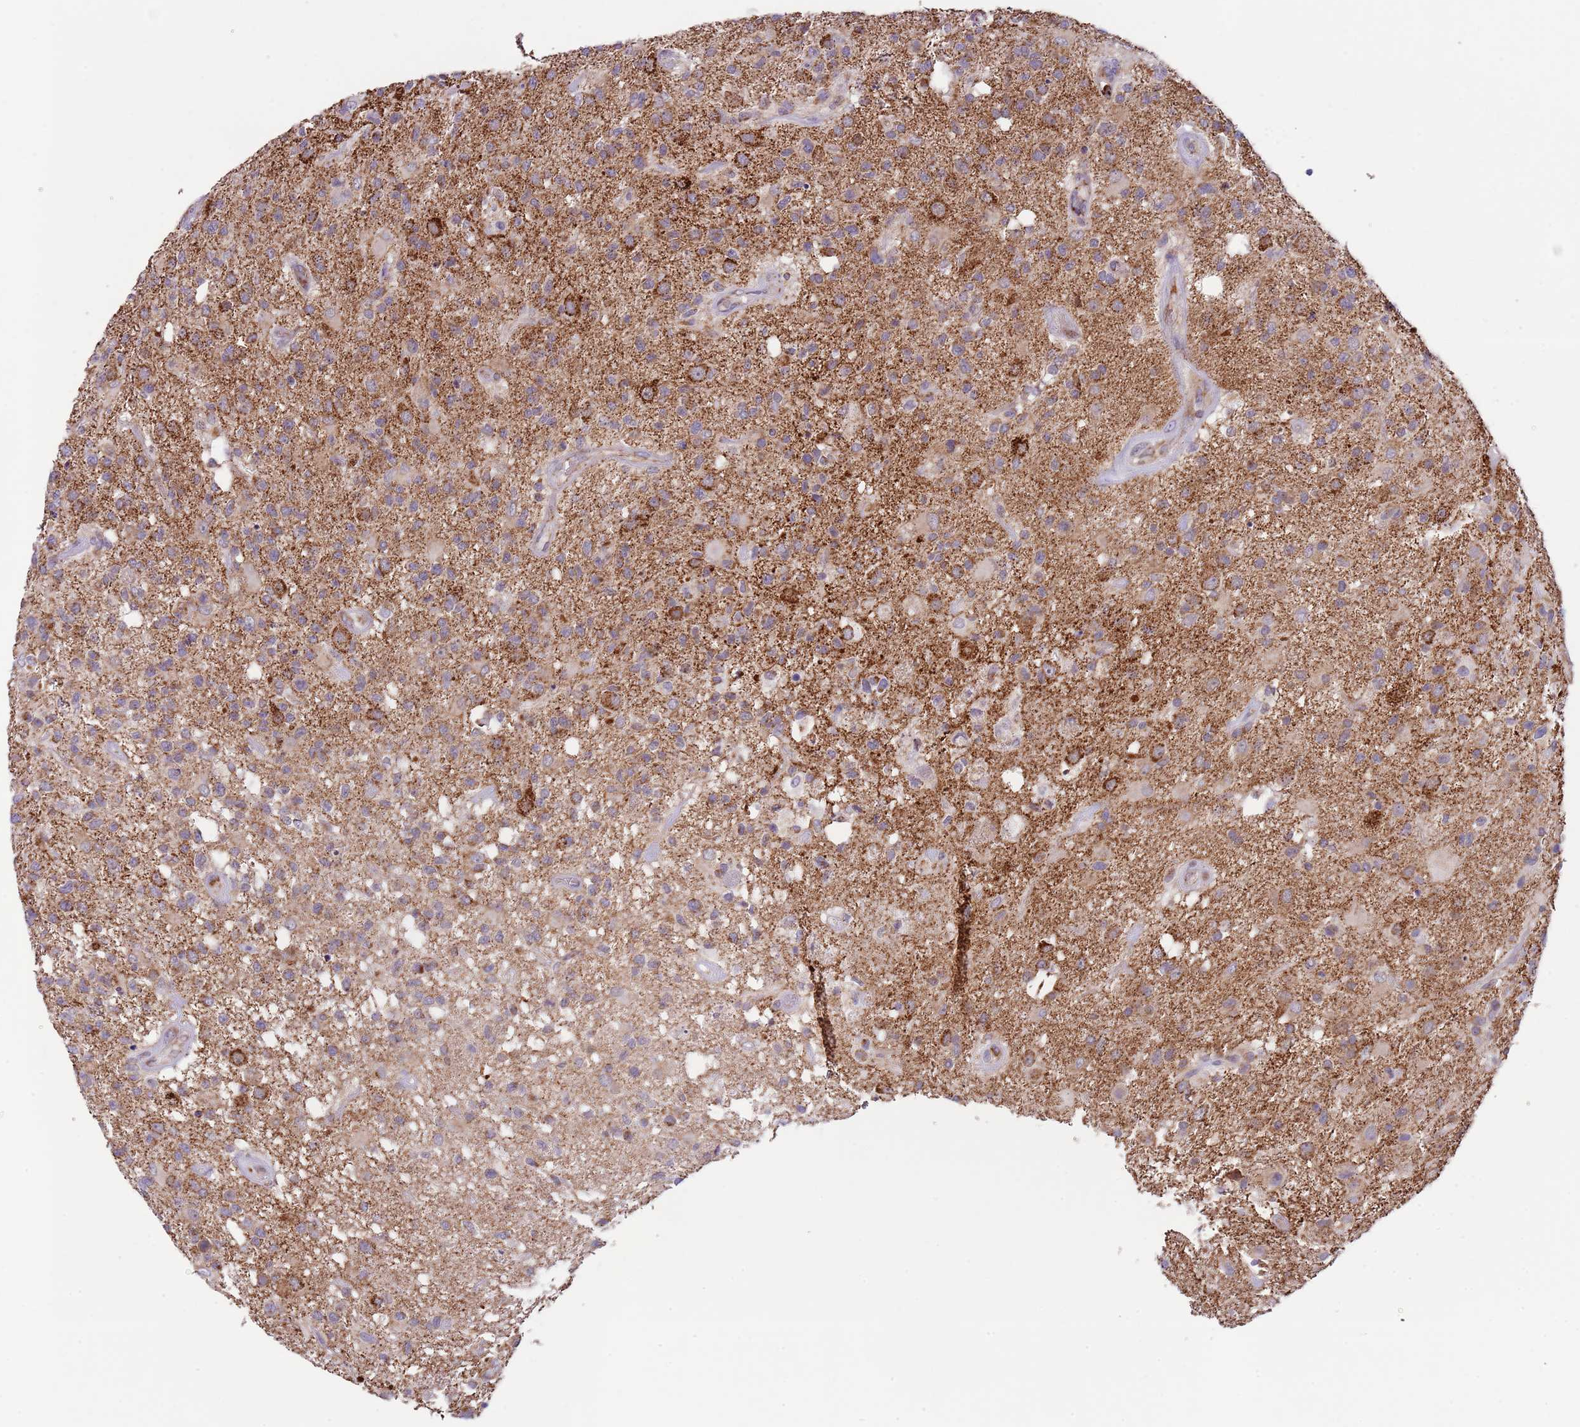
{"staining": {"intensity": "weak", "quantity": "<25%", "location": "cytoplasmic/membranous"}, "tissue": "glioma", "cell_type": "Tumor cells", "image_type": "cancer", "snomed": [{"axis": "morphology", "description": "Glioma, malignant, High grade"}, {"axis": "morphology", "description": "Glioblastoma, NOS"}, {"axis": "topography", "description": "Brain"}], "caption": "Immunohistochemistry of human glioblastoma reveals no expression in tumor cells. Nuclei are stained in blue.", "gene": "LHX6", "patient": {"sex": "male", "age": 60}}